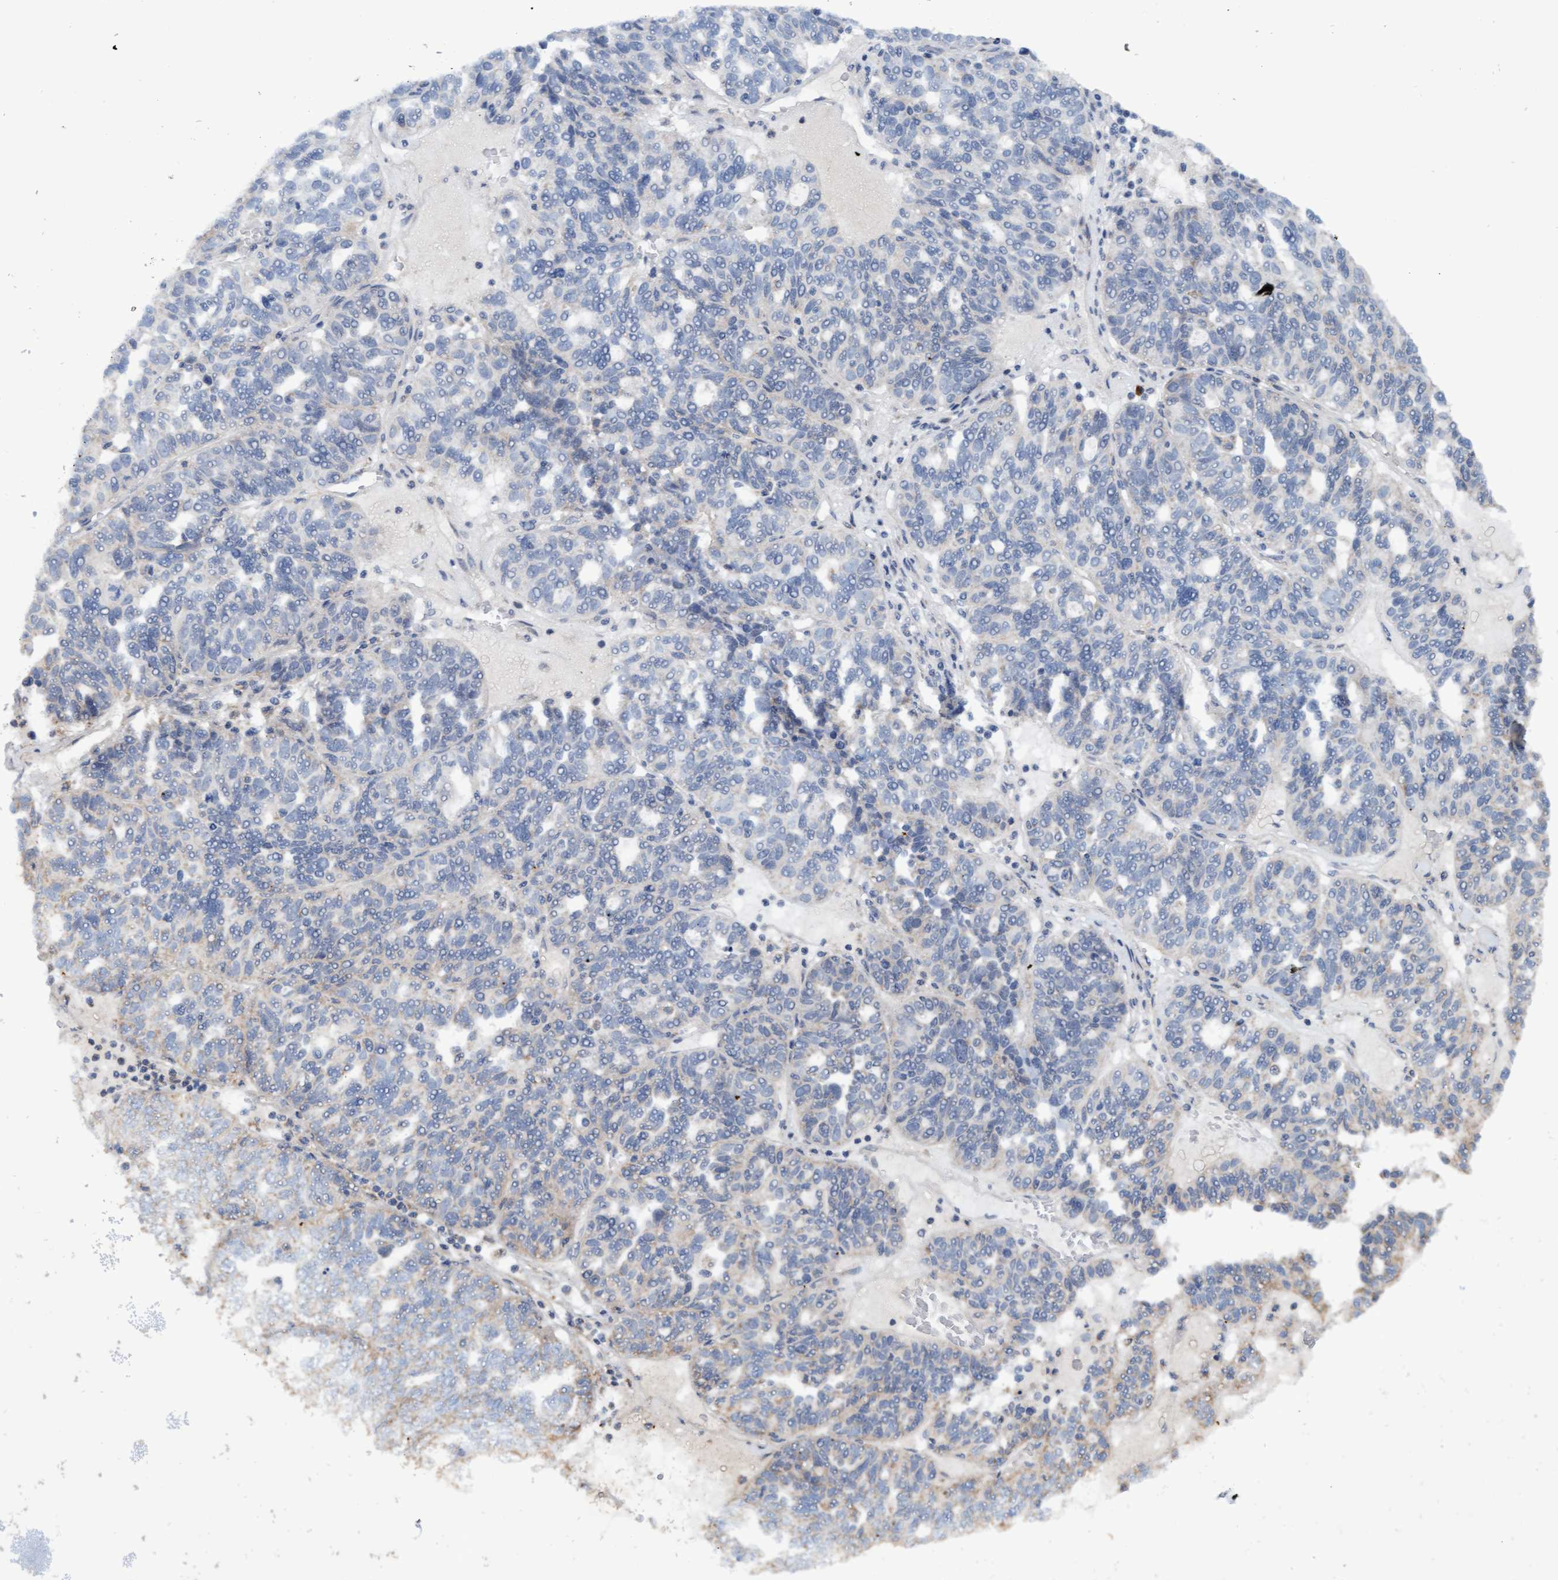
{"staining": {"intensity": "negative", "quantity": "none", "location": "none"}, "tissue": "ovarian cancer", "cell_type": "Tumor cells", "image_type": "cancer", "snomed": [{"axis": "morphology", "description": "Cystadenocarcinoma, serous, NOS"}, {"axis": "topography", "description": "Ovary"}], "caption": "High power microscopy photomicrograph of an IHC histopathology image of ovarian serous cystadenocarcinoma, revealing no significant staining in tumor cells.", "gene": "MGLL", "patient": {"sex": "female", "age": 59}}